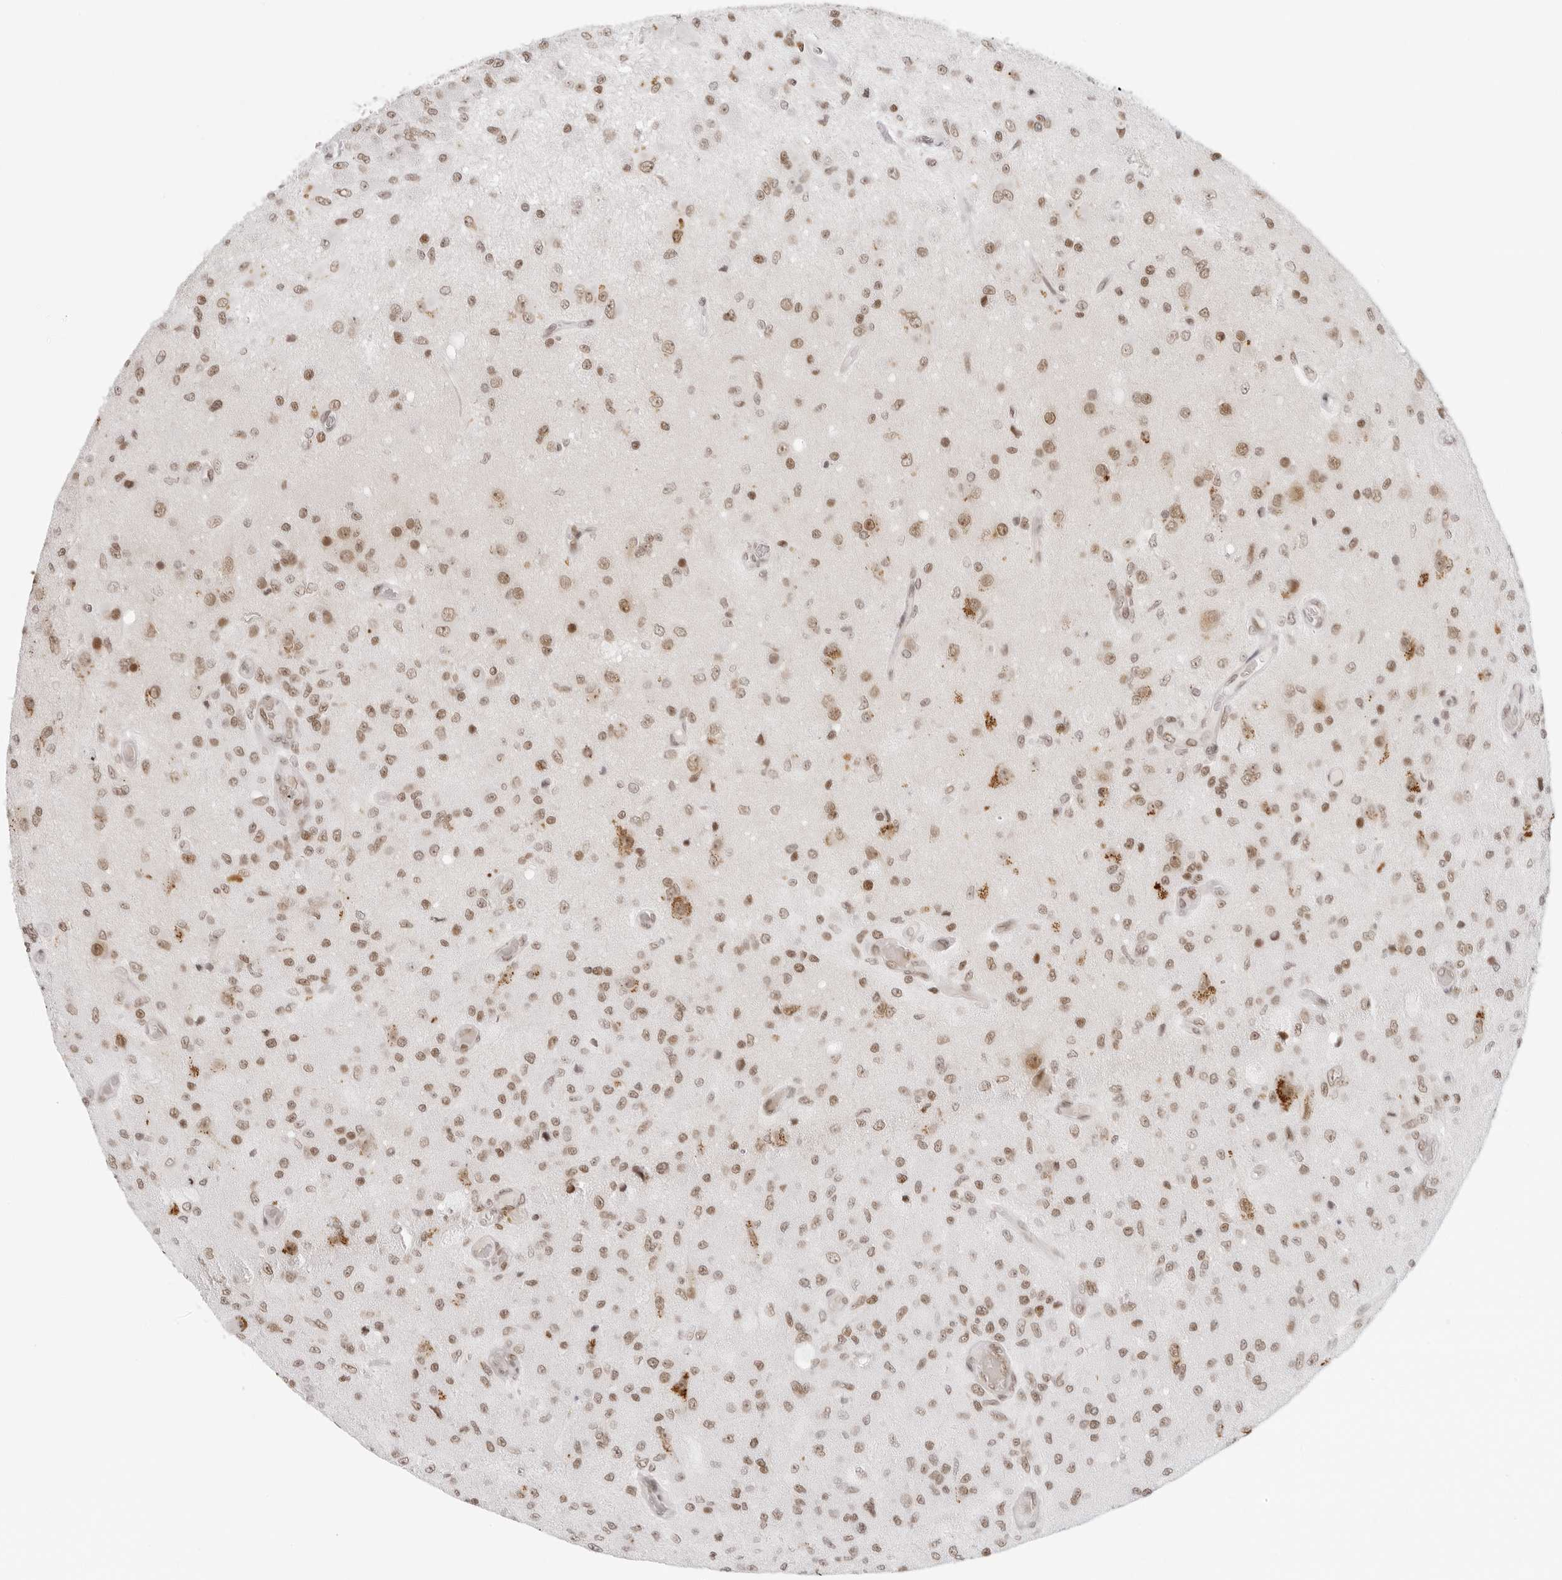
{"staining": {"intensity": "moderate", "quantity": ">75%", "location": "nuclear"}, "tissue": "glioma", "cell_type": "Tumor cells", "image_type": "cancer", "snomed": [{"axis": "morphology", "description": "Normal tissue, NOS"}, {"axis": "morphology", "description": "Glioma, malignant, High grade"}, {"axis": "topography", "description": "Cerebral cortex"}], "caption": "Malignant glioma (high-grade) tissue displays moderate nuclear staining in about >75% of tumor cells, visualized by immunohistochemistry.", "gene": "RCC1", "patient": {"sex": "male", "age": 77}}